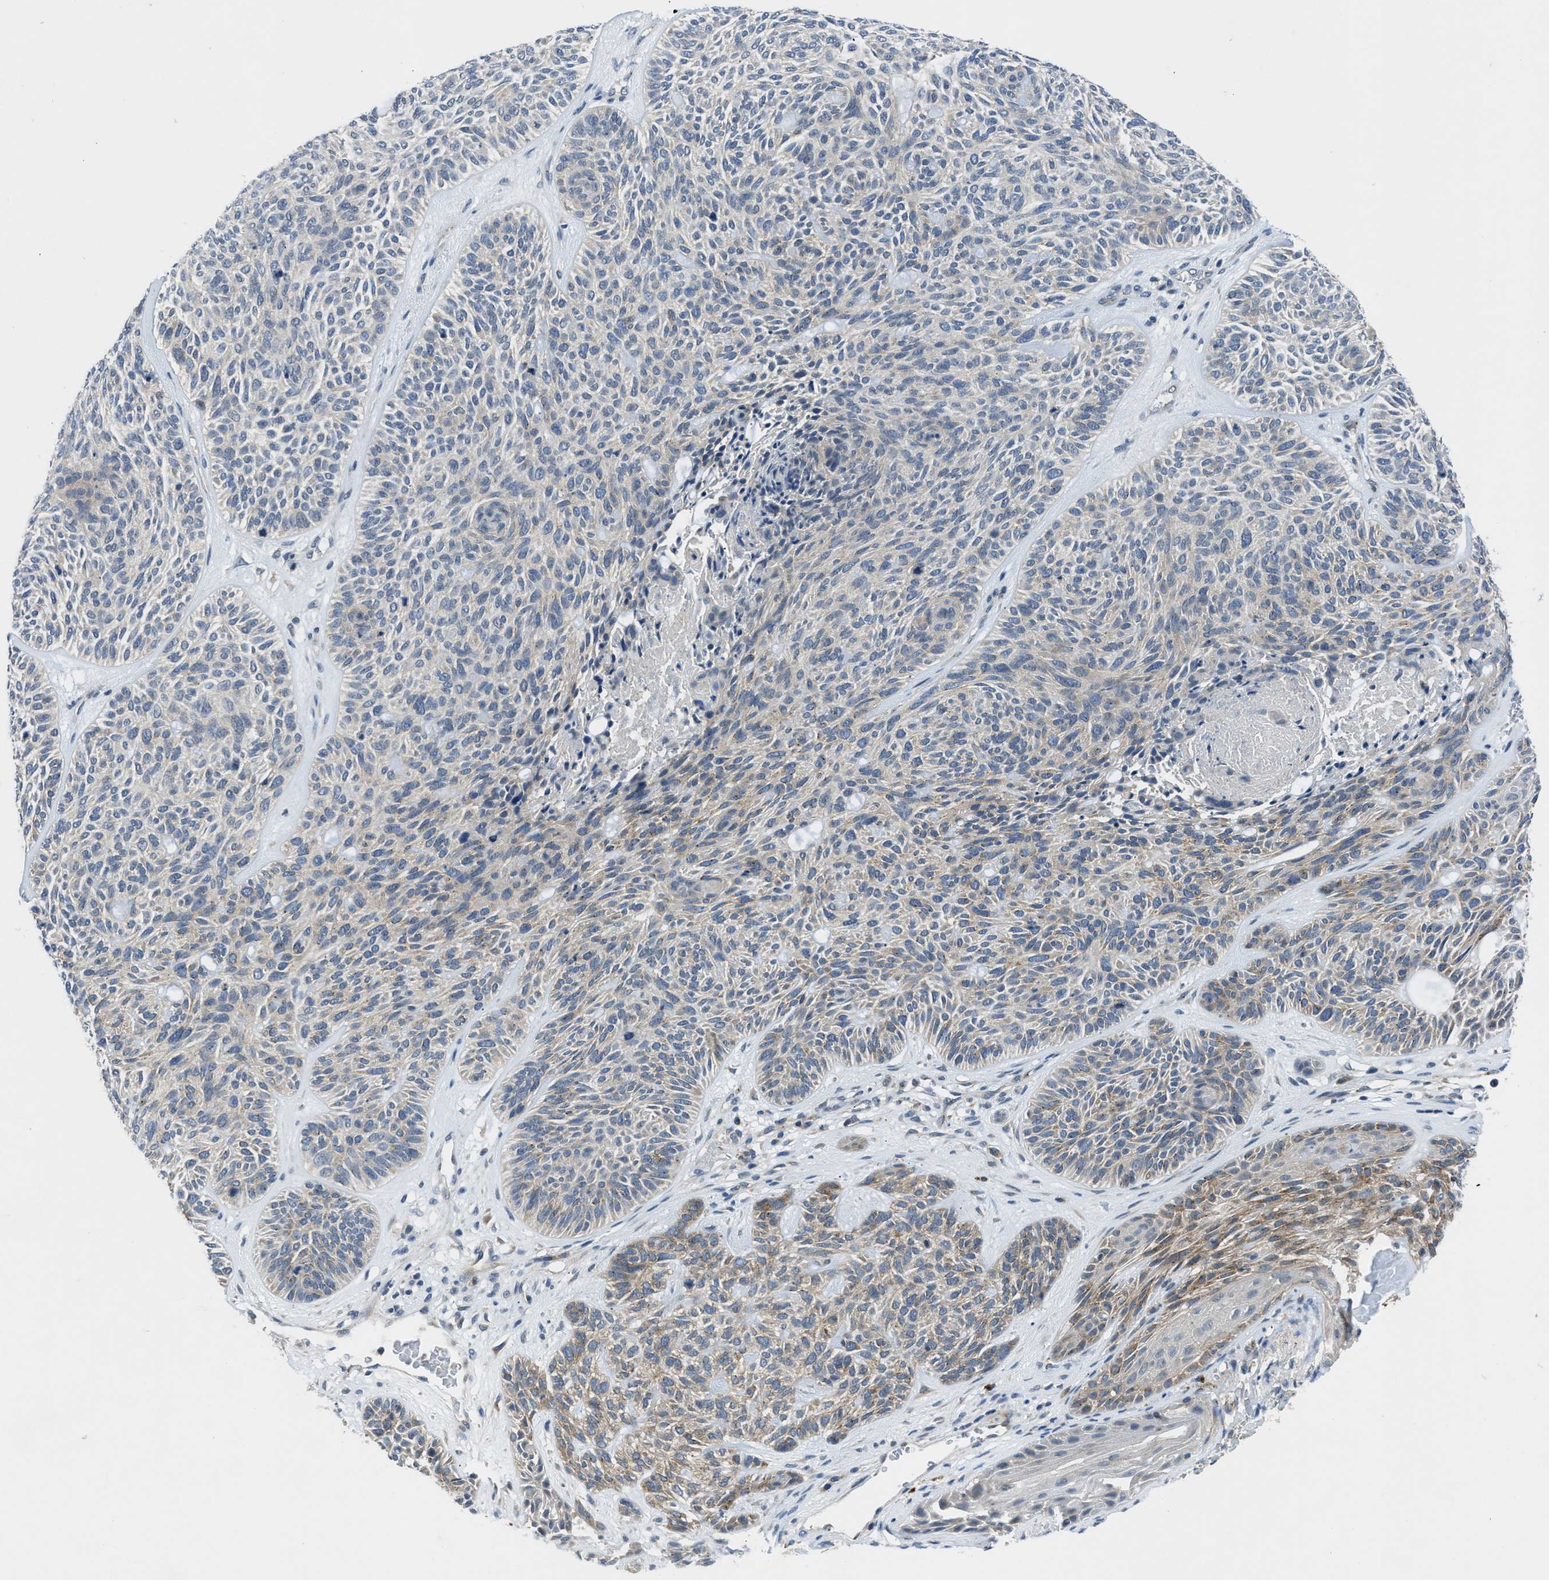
{"staining": {"intensity": "weak", "quantity": "25%-75%", "location": "cytoplasmic/membranous"}, "tissue": "skin cancer", "cell_type": "Tumor cells", "image_type": "cancer", "snomed": [{"axis": "morphology", "description": "Basal cell carcinoma"}, {"axis": "topography", "description": "Skin"}], "caption": "Brown immunohistochemical staining in skin cancer (basal cell carcinoma) shows weak cytoplasmic/membranous staining in approximately 25%-75% of tumor cells.", "gene": "PDE7A", "patient": {"sex": "male", "age": 55}}